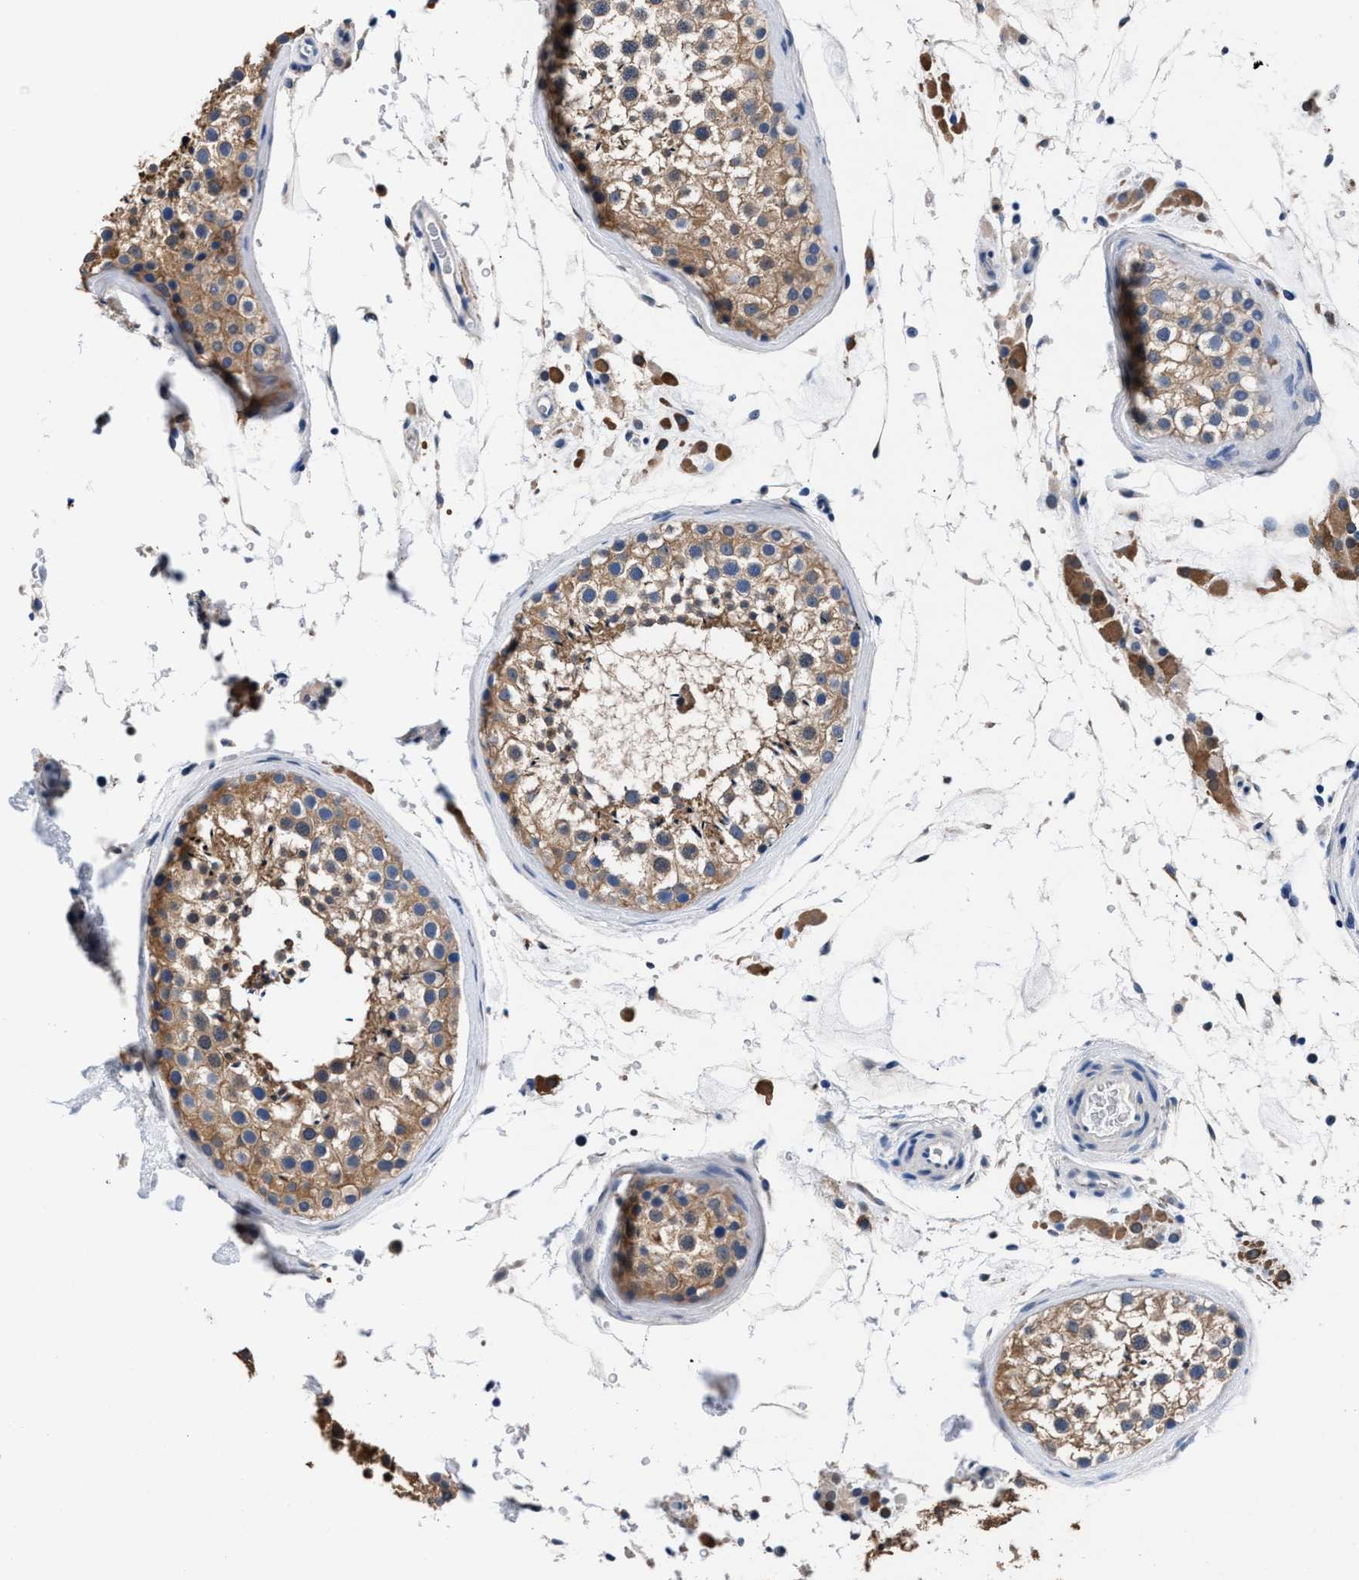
{"staining": {"intensity": "moderate", "quantity": "25%-75%", "location": "cytoplasmic/membranous"}, "tissue": "testis", "cell_type": "Cells in seminiferous ducts", "image_type": "normal", "snomed": [{"axis": "morphology", "description": "Normal tissue, NOS"}, {"axis": "topography", "description": "Testis"}], "caption": "High-magnification brightfield microscopy of benign testis stained with DAB (brown) and counterstained with hematoxylin (blue). cells in seminiferous ducts exhibit moderate cytoplasmic/membranous staining is appreciated in approximately25%-75% of cells. (DAB (3,3'-diaminobenzidine) = brown stain, brightfield microscopy at high magnification).", "gene": "GSTM1", "patient": {"sex": "male", "age": 46}}